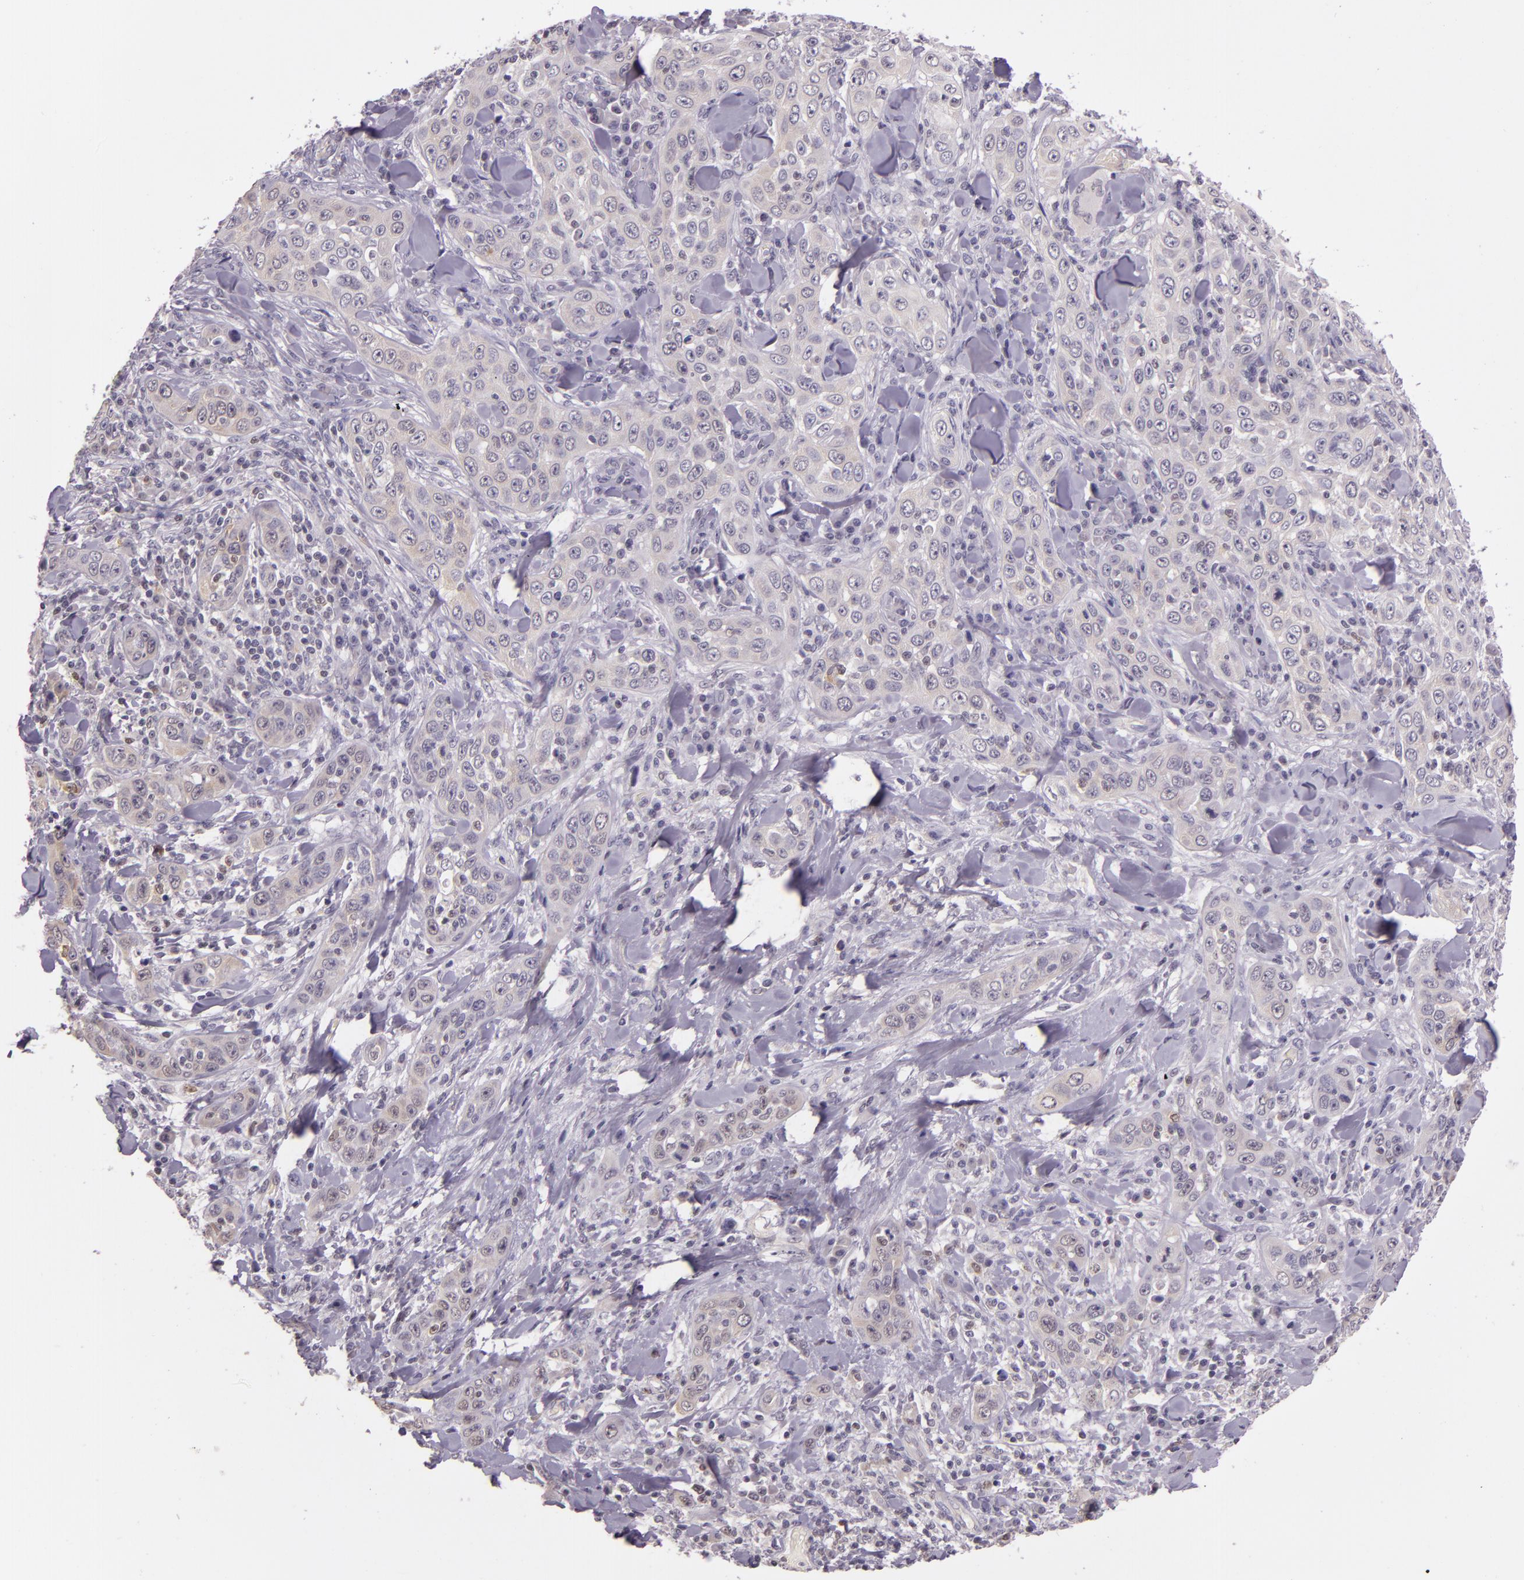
{"staining": {"intensity": "weak", "quantity": "25%-75%", "location": "cytoplasmic/membranous"}, "tissue": "skin cancer", "cell_type": "Tumor cells", "image_type": "cancer", "snomed": [{"axis": "morphology", "description": "Squamous cell carcinoma, NOS"}, {"axis": "topography", "description": "Skin"}], "caption": "Weak cytoplasmic/membranous positivity is identified in about 25%-75% of tumor cells in skin cancer (squamous cell carcinoma).", "gene": "HSPA8", "patient": {"sex": "male", "age": 84}}